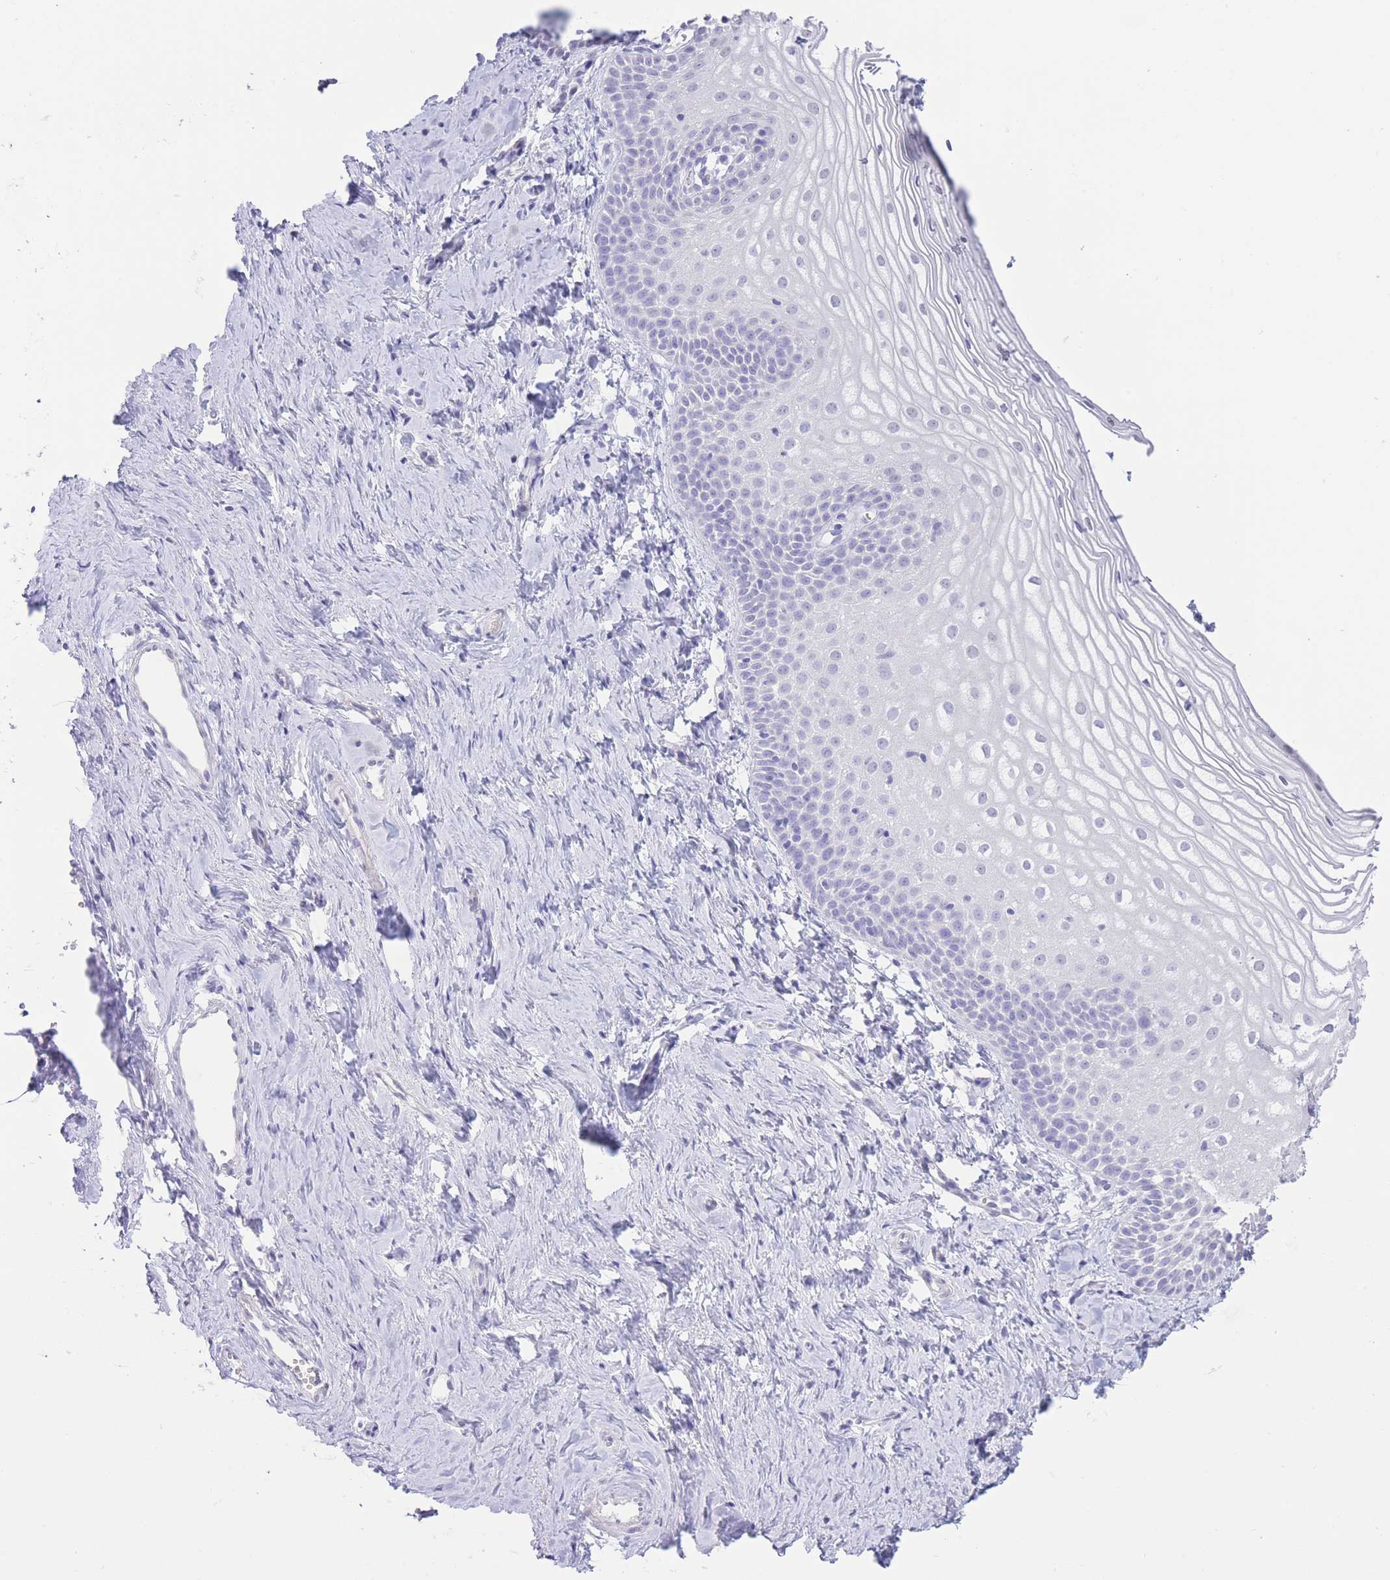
{"staining": {"intensity": "negative", "quantity": "none", "location": "none"}, "tissue": "vagina", "cell_type": "Squamous epithelial cells", "image_type": "normal", "snomed": [{"axis": "morphology", "description": "Normal tissue, NOS"}, {"axis": "topography", "description": "Vagina"}], "caption": "The micrograph displays no staining of squamous epithelial cells in normal vagina. (DAB (3,3'-diaminobenzidine) immunohistochemistry visualized using brightfield microscopy, high magnification).", "gene": "PKLR", "patient": {"sex": "female", "age": 56}}